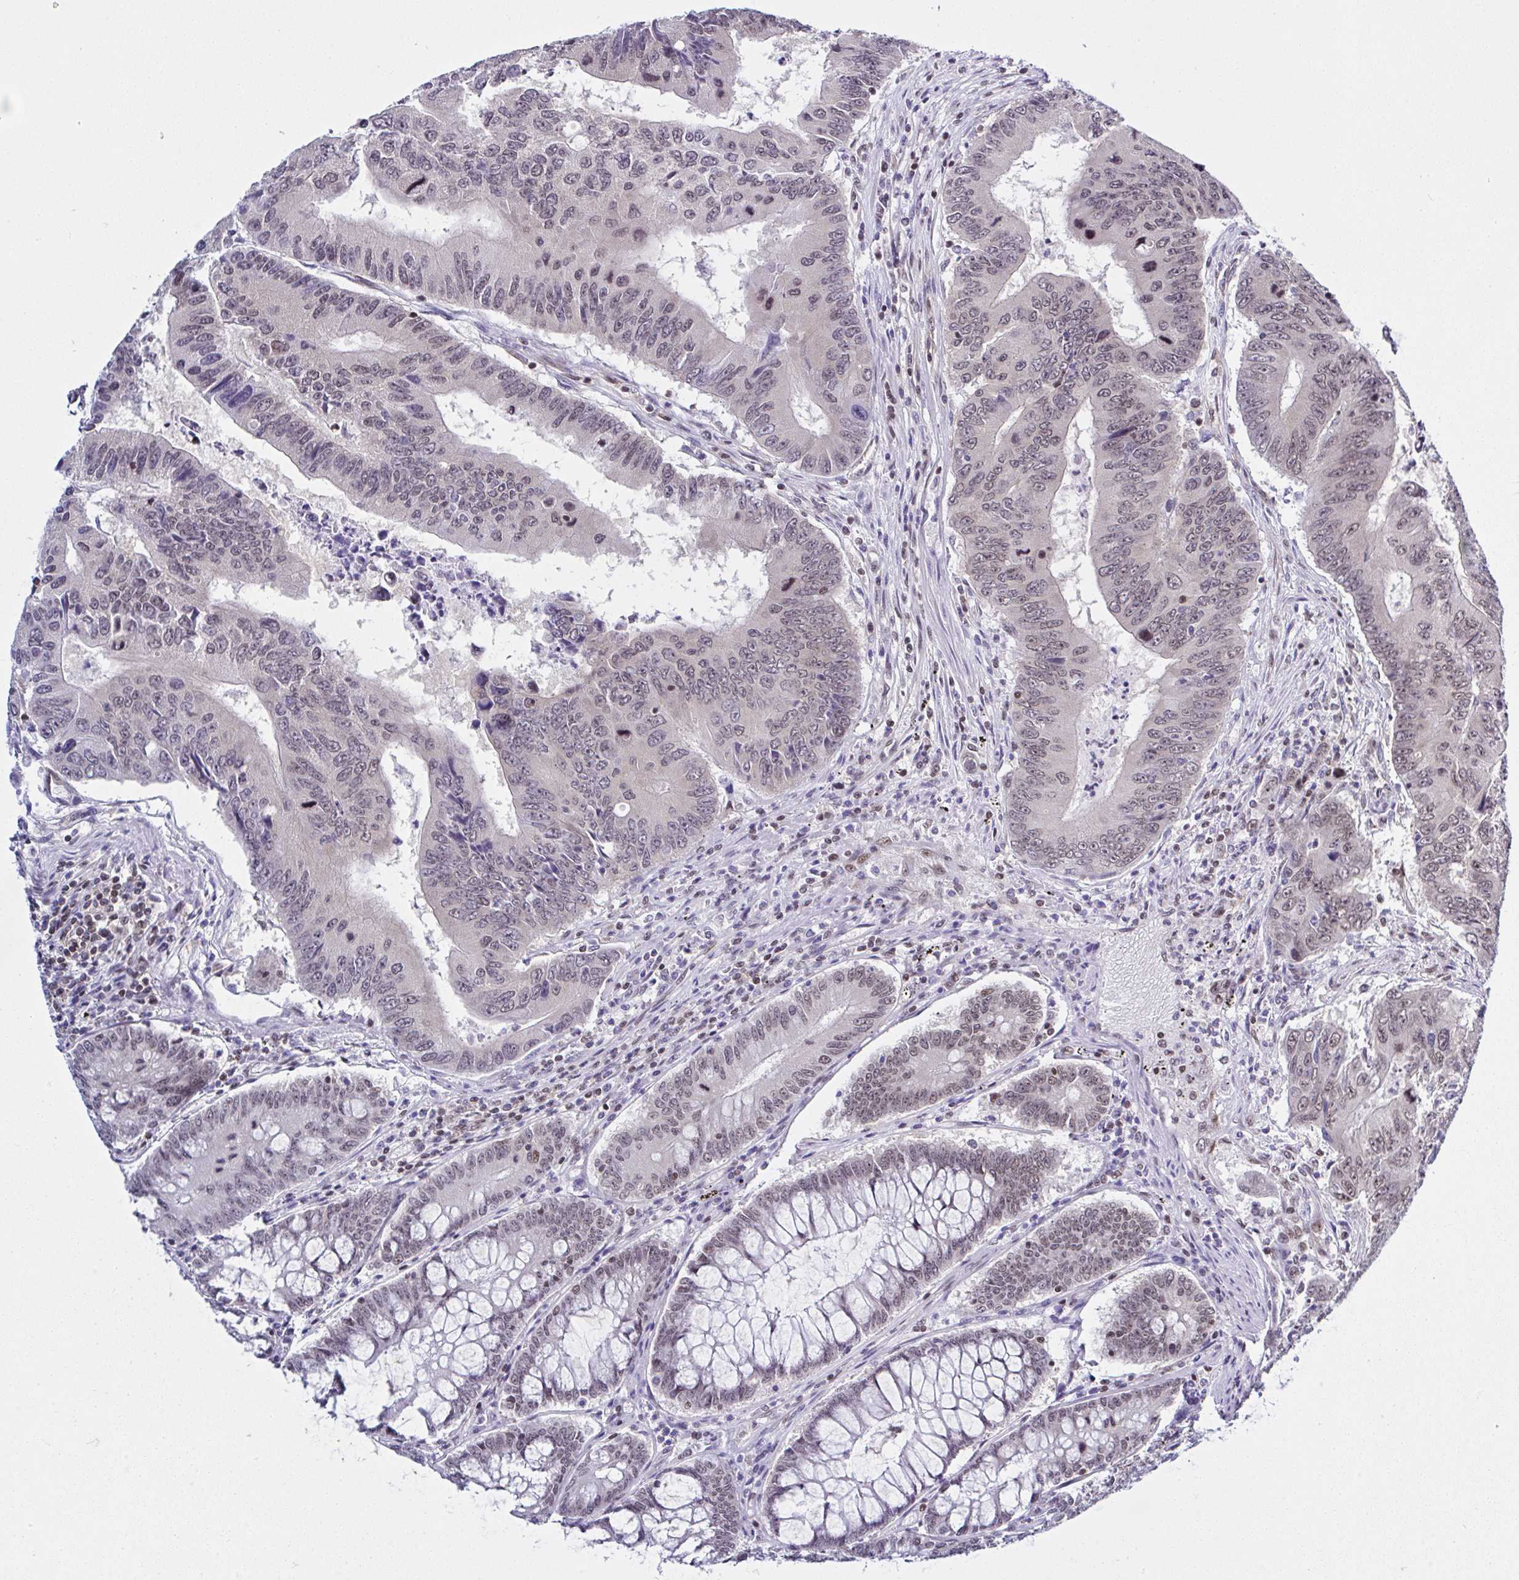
{"staining": {"intensity": "moderate", "quantity": "25%-75%", "location": "nuclear"}, "tissue": "colorectal cancer", "cell_type": "Tumor cells", "image_type": "cancer", "snomed": [{"axis": "morphology", "description": "Adenocarcinoma, NOS"}, {"axis": "topography", "description": "Colon"}], "caption": "A micrograph of colorectal cancer (adenocarcinoma) stained for a protein reveals moderate nuclear brown staining in tumor cells.", "gene": "DR1", "patient": {"sex": "male", "age": 53}}